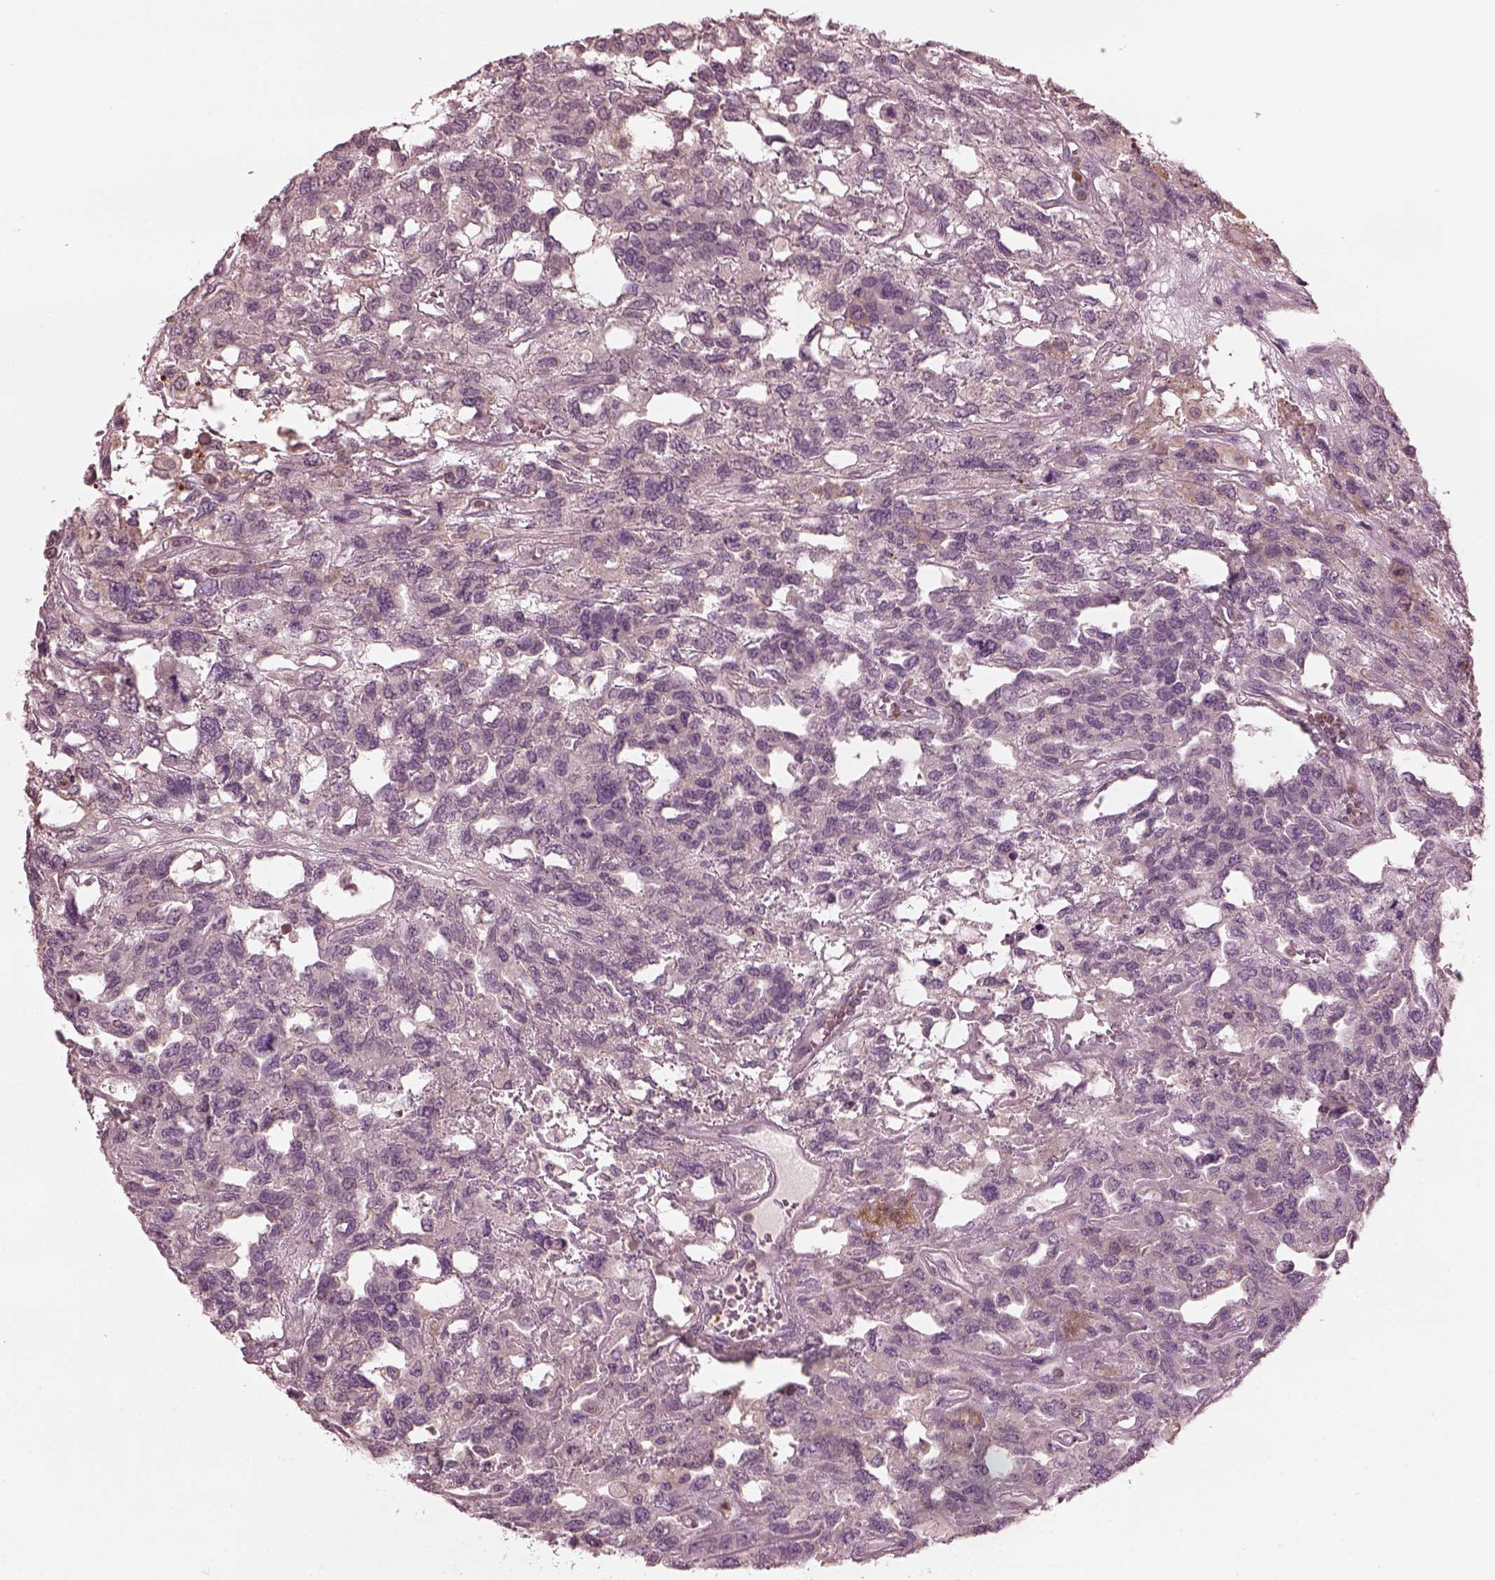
{"staining": {"intensity": "negative", "quantity": "none", "location": "none"}, "tissue": "testis cancer", "cell_type": "Tumor cells", "image_type": "cancer", "snomed": [{"axis": "morphology", "description": "Seminoma, NOS"}, {"axis": "topography", "description": "Testis"}], "caption": "This is a micrograph of IHC staining of testis seminoma, which shows no expression in tumor cells.", "gene": "PSTPIP2", "patient": {"sex": "male", "age": 52}}